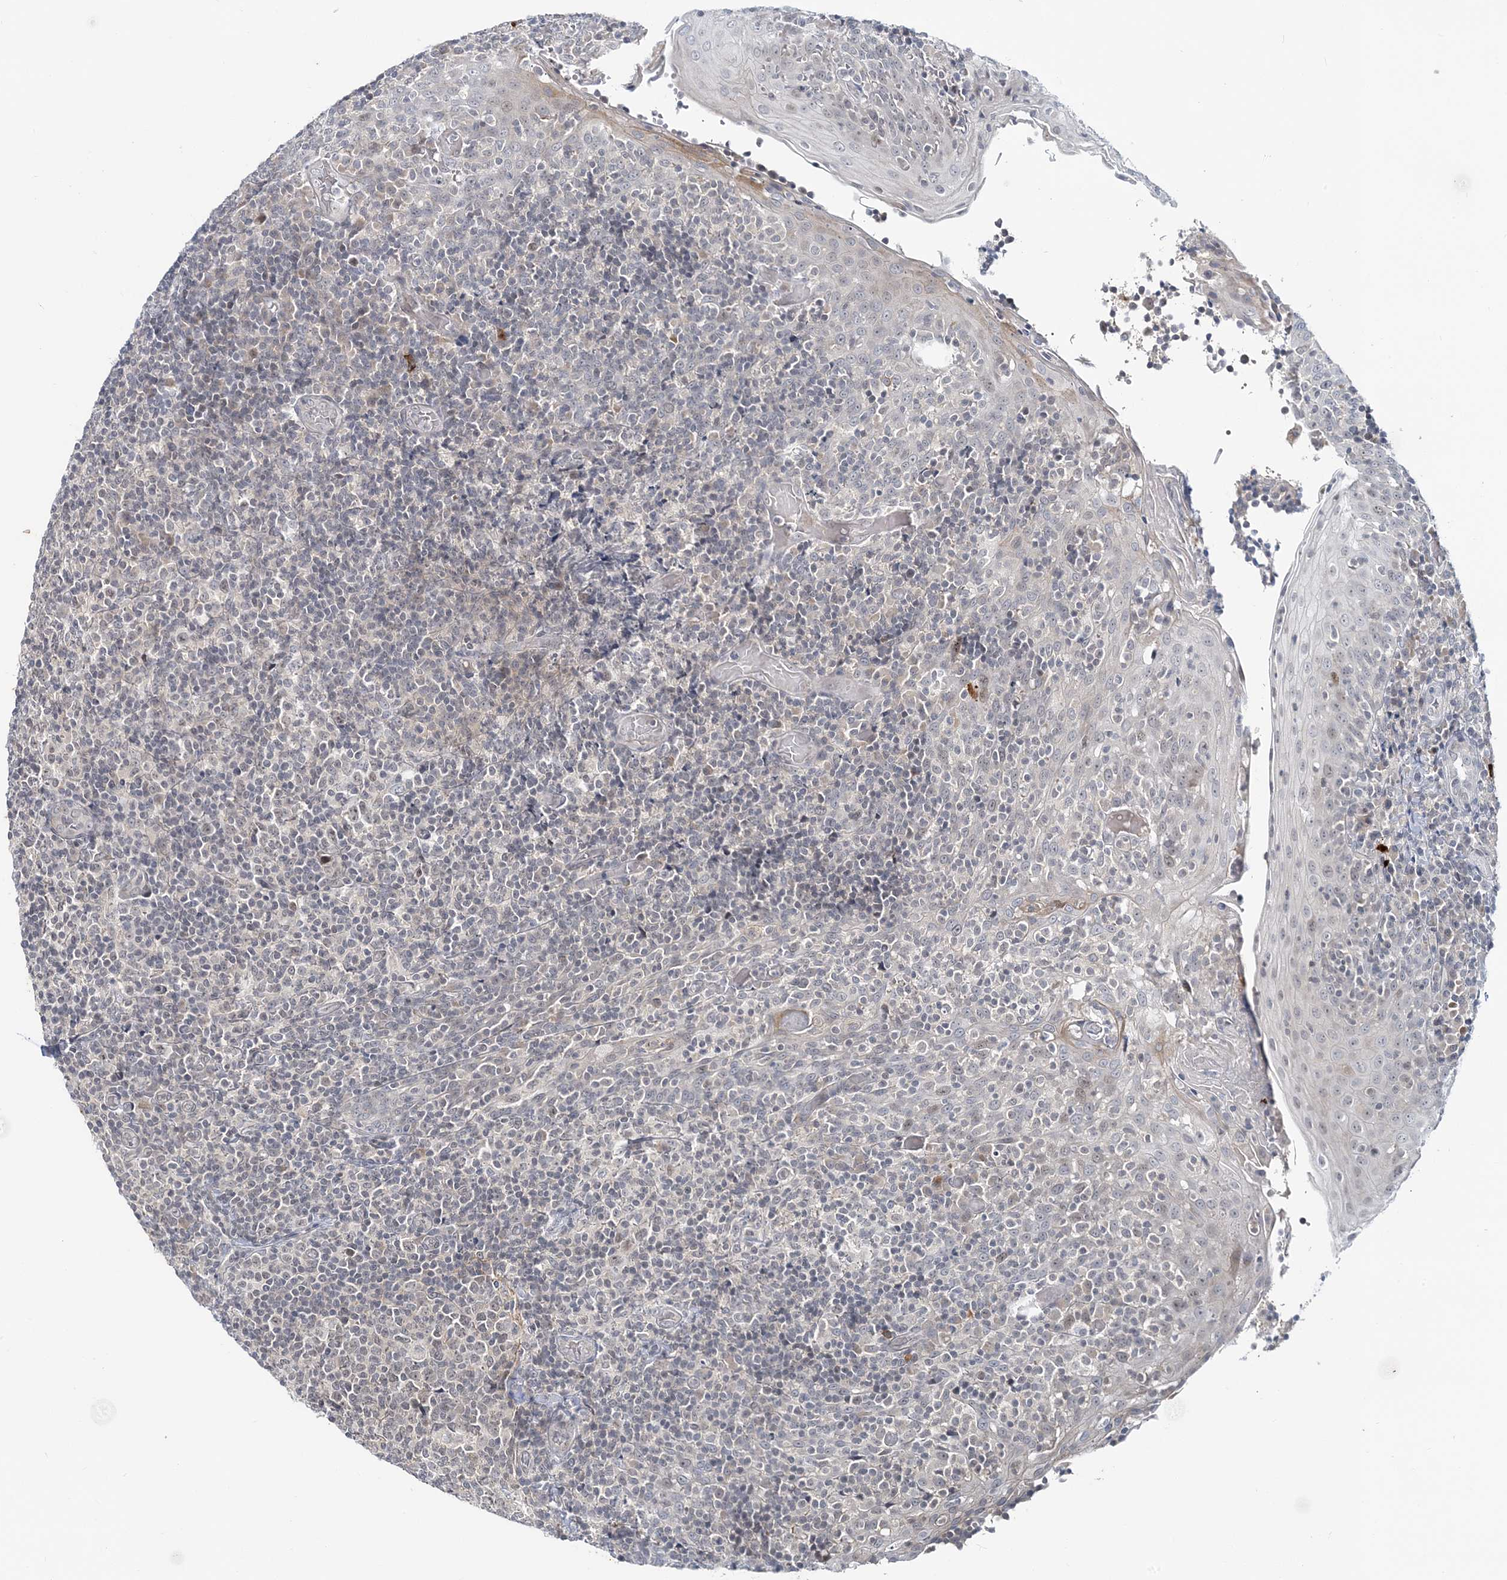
{"staining": {"intensity": "negative", "quantity": "none", "location": "none"}, "tissue": "tonsil", "cell_type": "Germinal center cells", "image_type": "normal", "snomed": [{"axis": "morphology", "description": "Normal tissue, NOS"}, {"axis": "topography", "description": "Tonsil"}], "caption": "Immunohistochemistry (IHC) of normal tonsil reveals no positivity in germinal center cells.", "gene": "LEXM", "patient": {"sex": "female", "age": 19}}